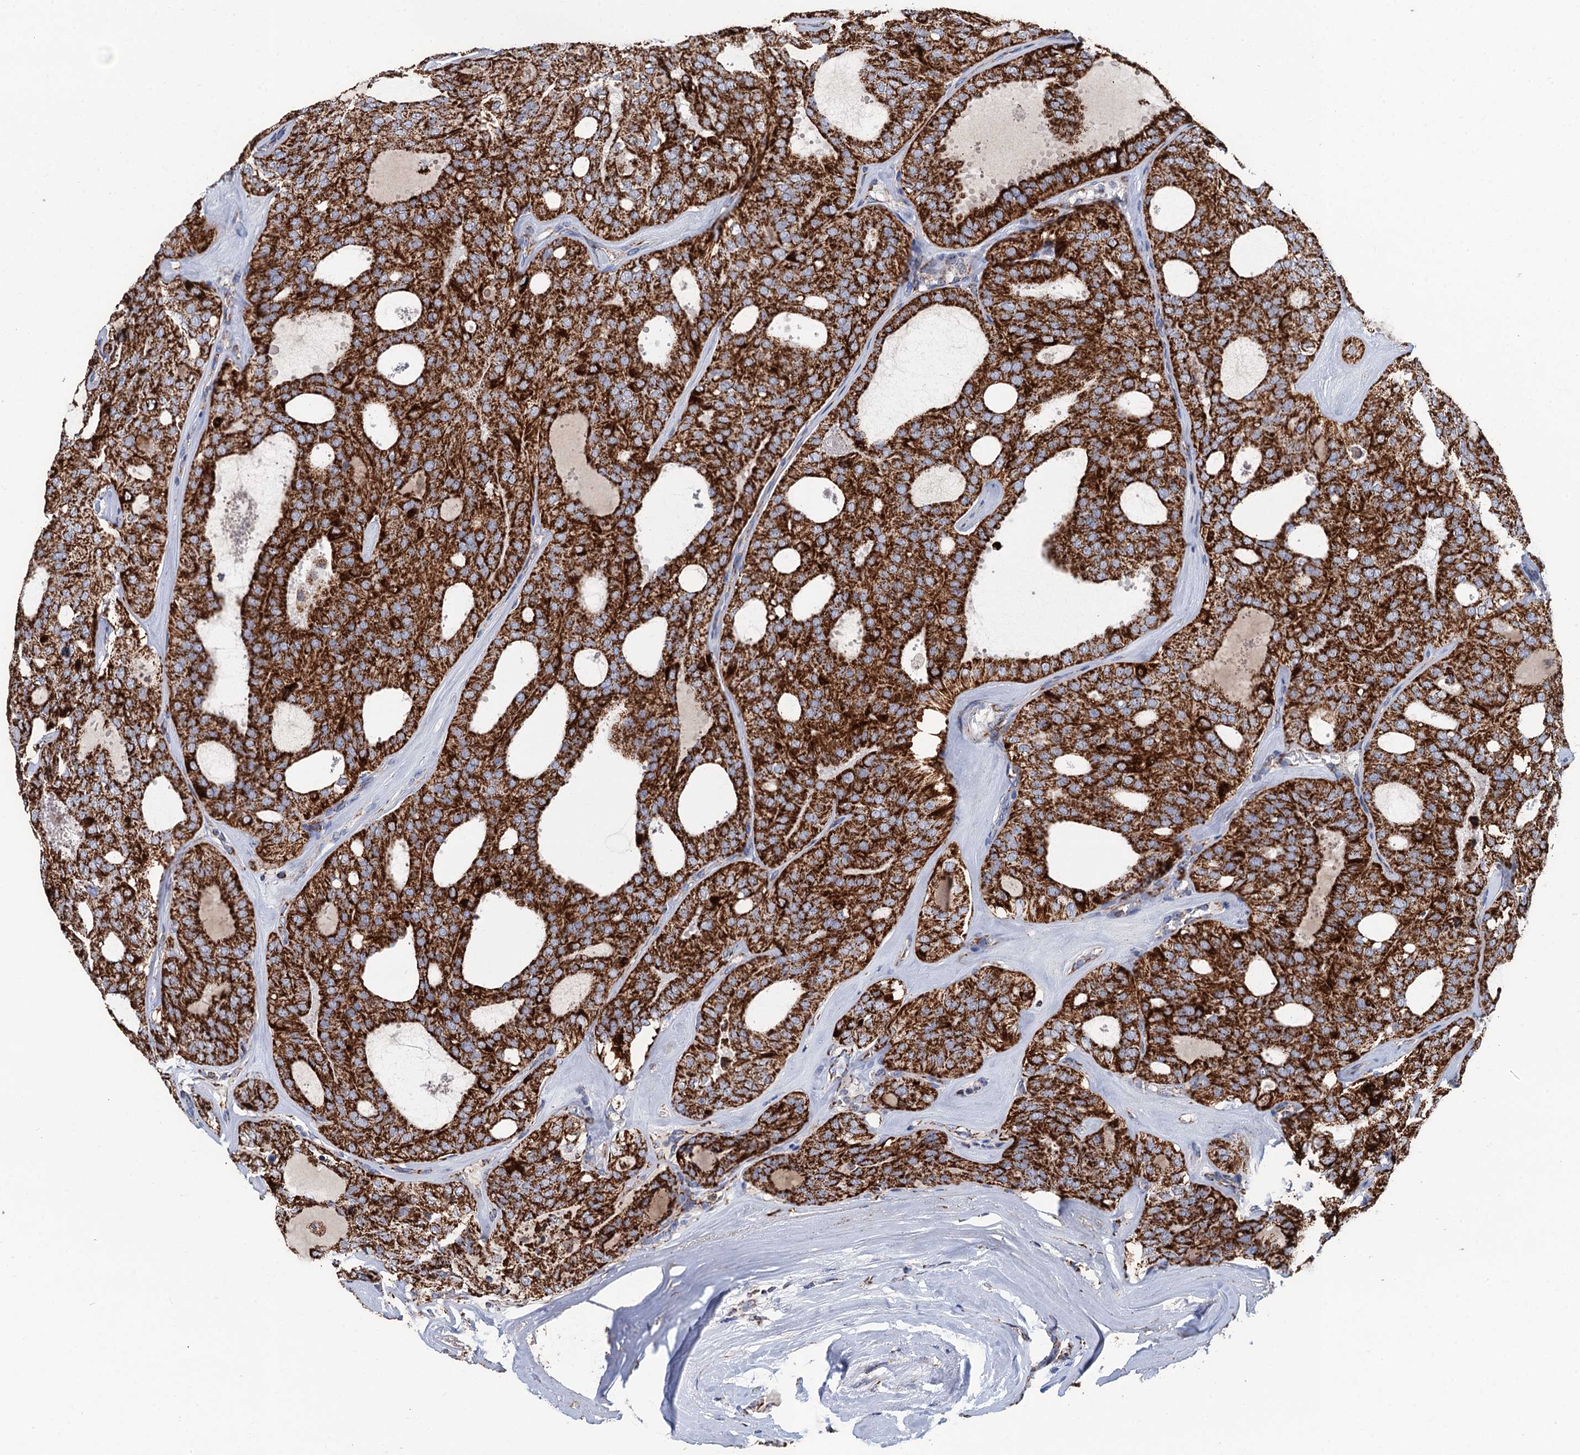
{"staining": {"intensity": "strong", "quantity": "25%-75%", "location": "cytoplasmic/membranous"}, "tissue": "thyroid cancer", "cell_type": "Tumor cells", "image_type": "cancer", "snomed": [{"axis": "morphology", "description": "Follicular adenoma carcinoma, NOS"}, {"axis": "topography", "description": "Thyroid gland"}], "caption": "About 25%-75% of tumor cells in thyroid cancer exhibit strong cytoplasmic/membranous protein positivity as visualized by brown immunohistochemical staining.", "gene": "IVD", "patient": {"sex": "male", "age": 75}}